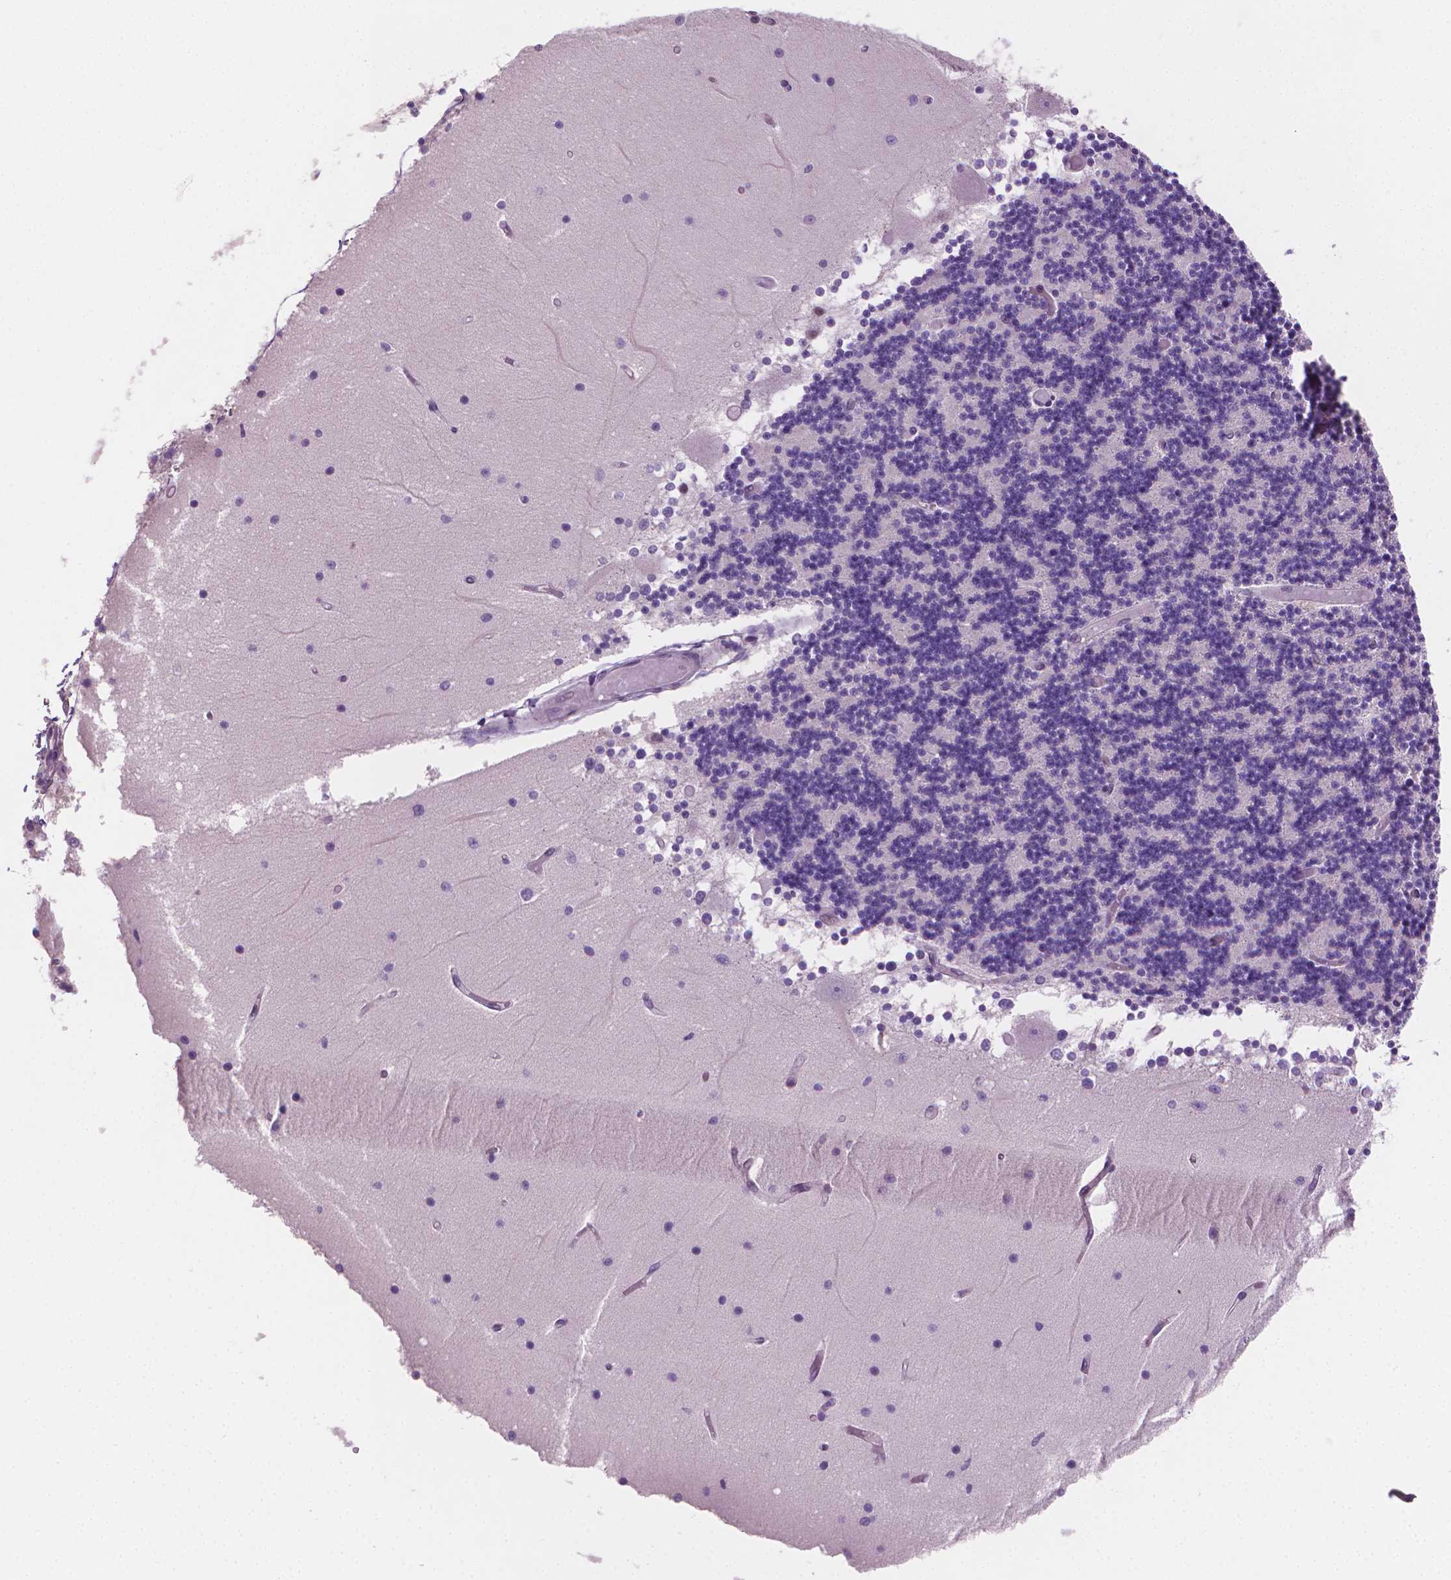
{"staining": {"intensity": "negative", "quantity": "none", "location": "none"}, "tissue": "cerebellum", "cell_type": "Cells in granular layer", "image_type": "normal", "snomed": [{"axis": "morphology", "description": "Normal tissue, NOS"}, {"axis": "topography", "description": "Cerebellum"}], "caption": "Micrograph shows no significant protein positivity in cells in granular layer of normal cerebellum.", "gene": "CLXN", "patient": {"sex": "female", "age": 28}}